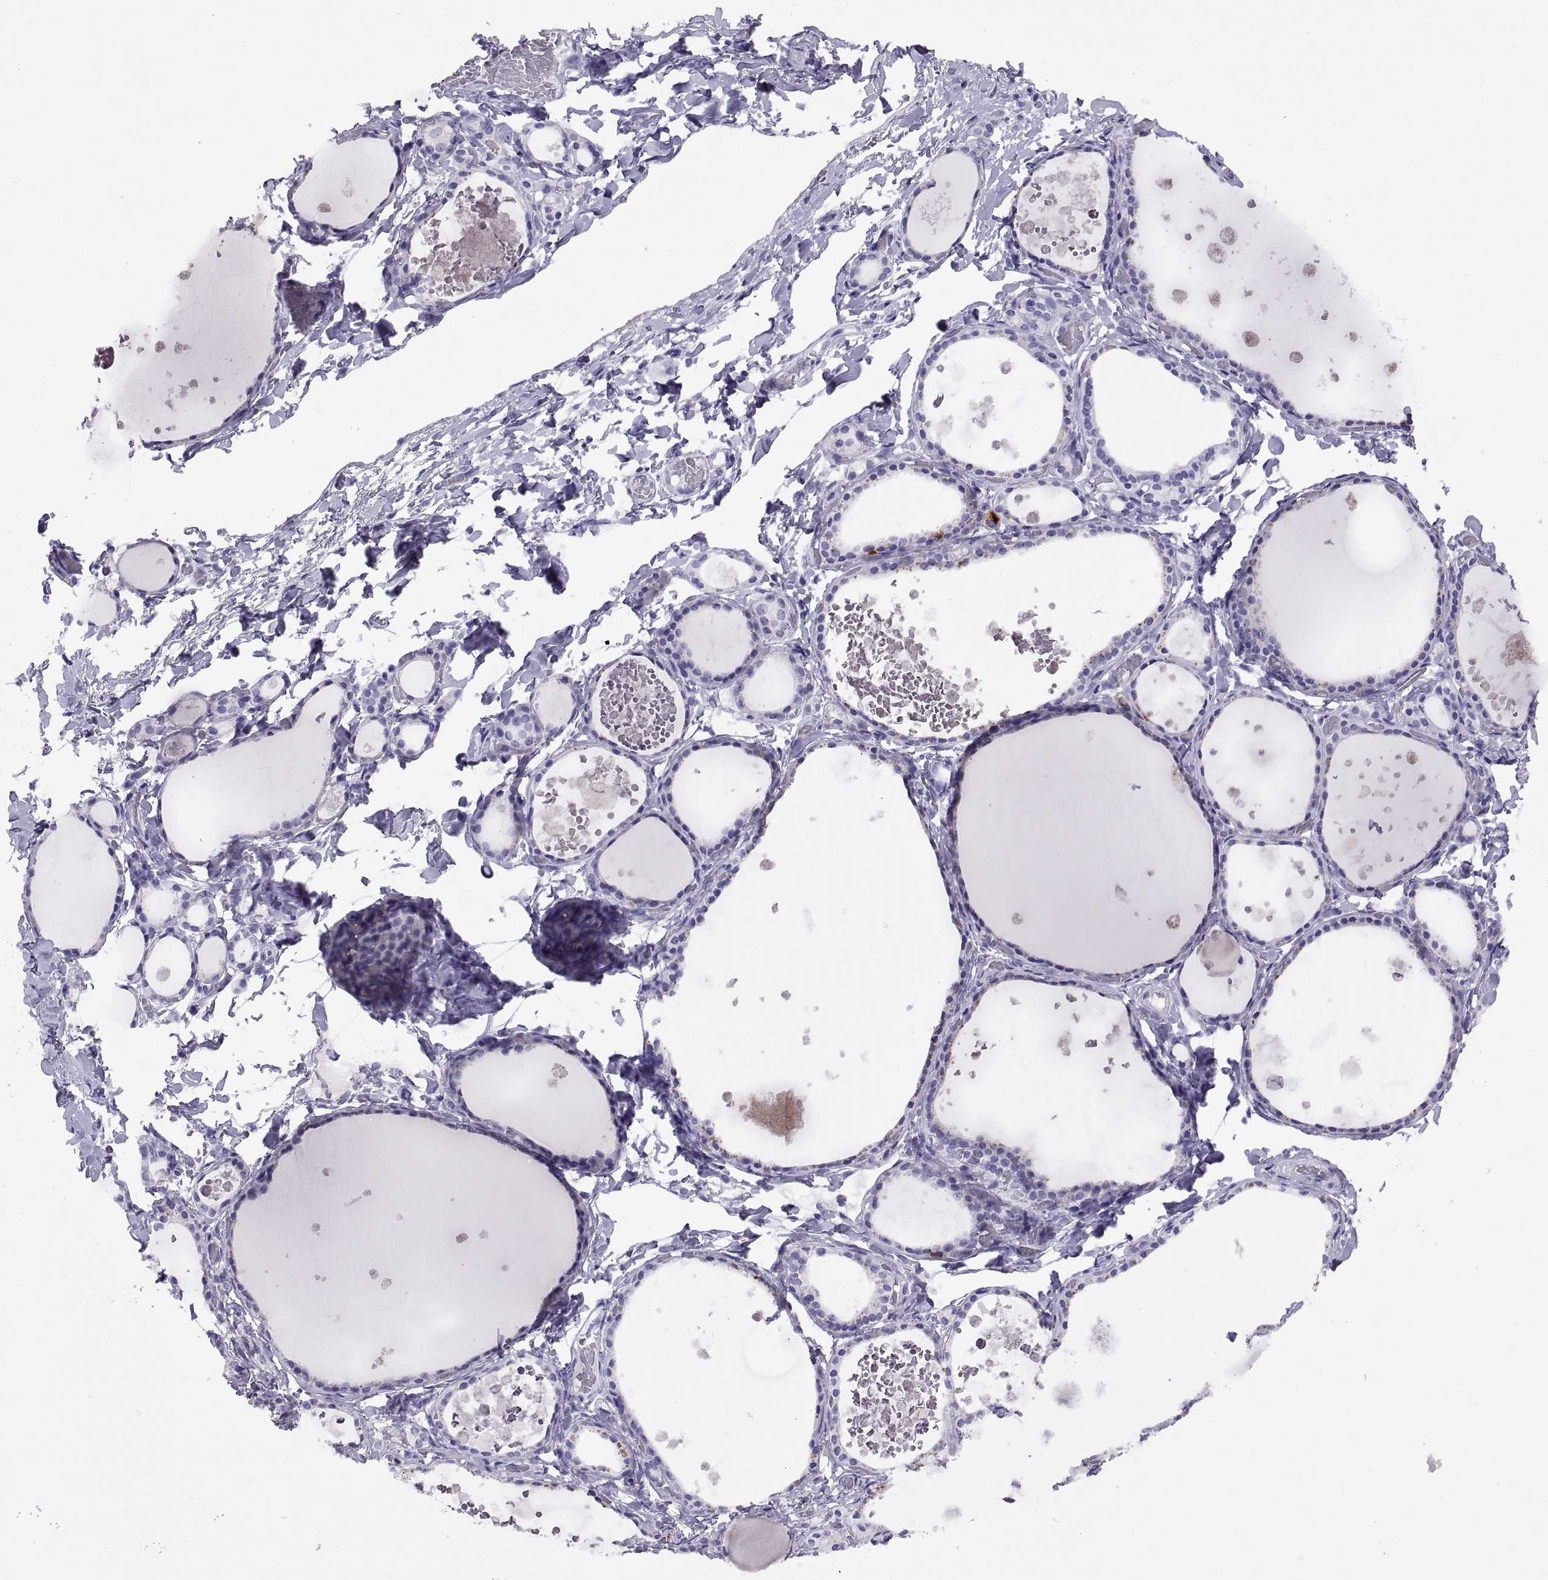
{"staining": {"intensity": "negative", "quantity": "none", "location": "none"}, "tissue": "thyroid gland", "cell_type": "Glandular cells", "image_type": "normal", "snomed": [{"axis": "morphology", "description": "Normal tissue, NOS"}, {"axis": "topography", "description": "Thyroid gland"}], "caption": "Immunohistochemical staining of unremarkable thyroid gland displays no significant staining in glandular cells. (DAB IHC with hematoxylin counter stain).", "gene": "RGS20", "patient": {"sex": "female", "age": 56}}